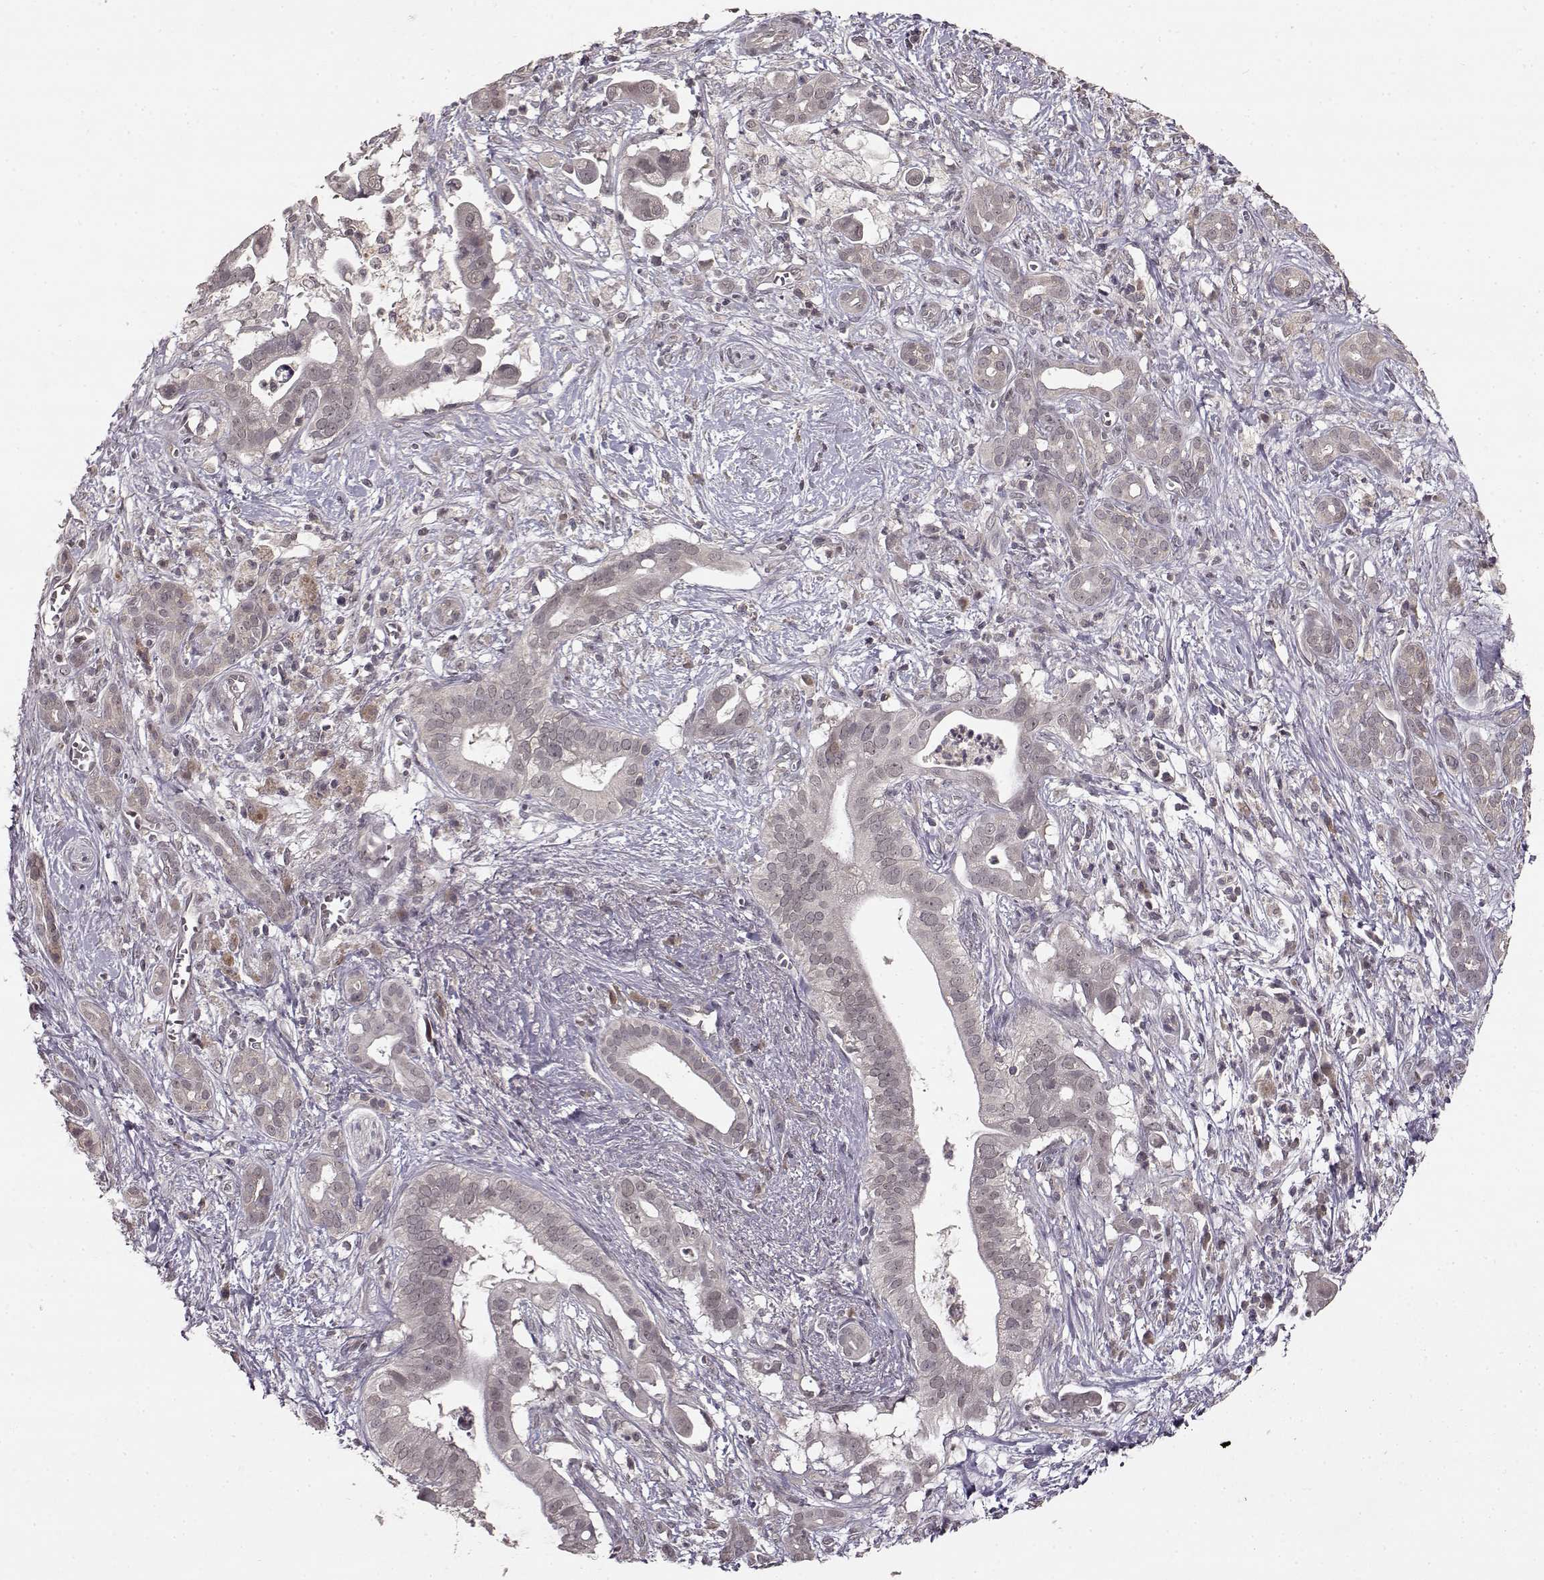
{"staining": {"intensity": "negative", "quantity": "none", "location": "none"}, "tissue": "pancreatic cancer", "cell_type": "Tumor cells", "image_type": "cancer", "snomed": [{"axis": "morphology", "description": "Adenocarcinoma, NOS"}, {"axis": "topography", "description": "Pancreas"}], "caption": "Pancreatic cancer was stained to show a protein in brown. There is no significant positivity in tumor cells. (IHC, brightfield microscopy, high magnification).", "gene": "NTRK2", "patient": {"sex": "male", "age": 61}}